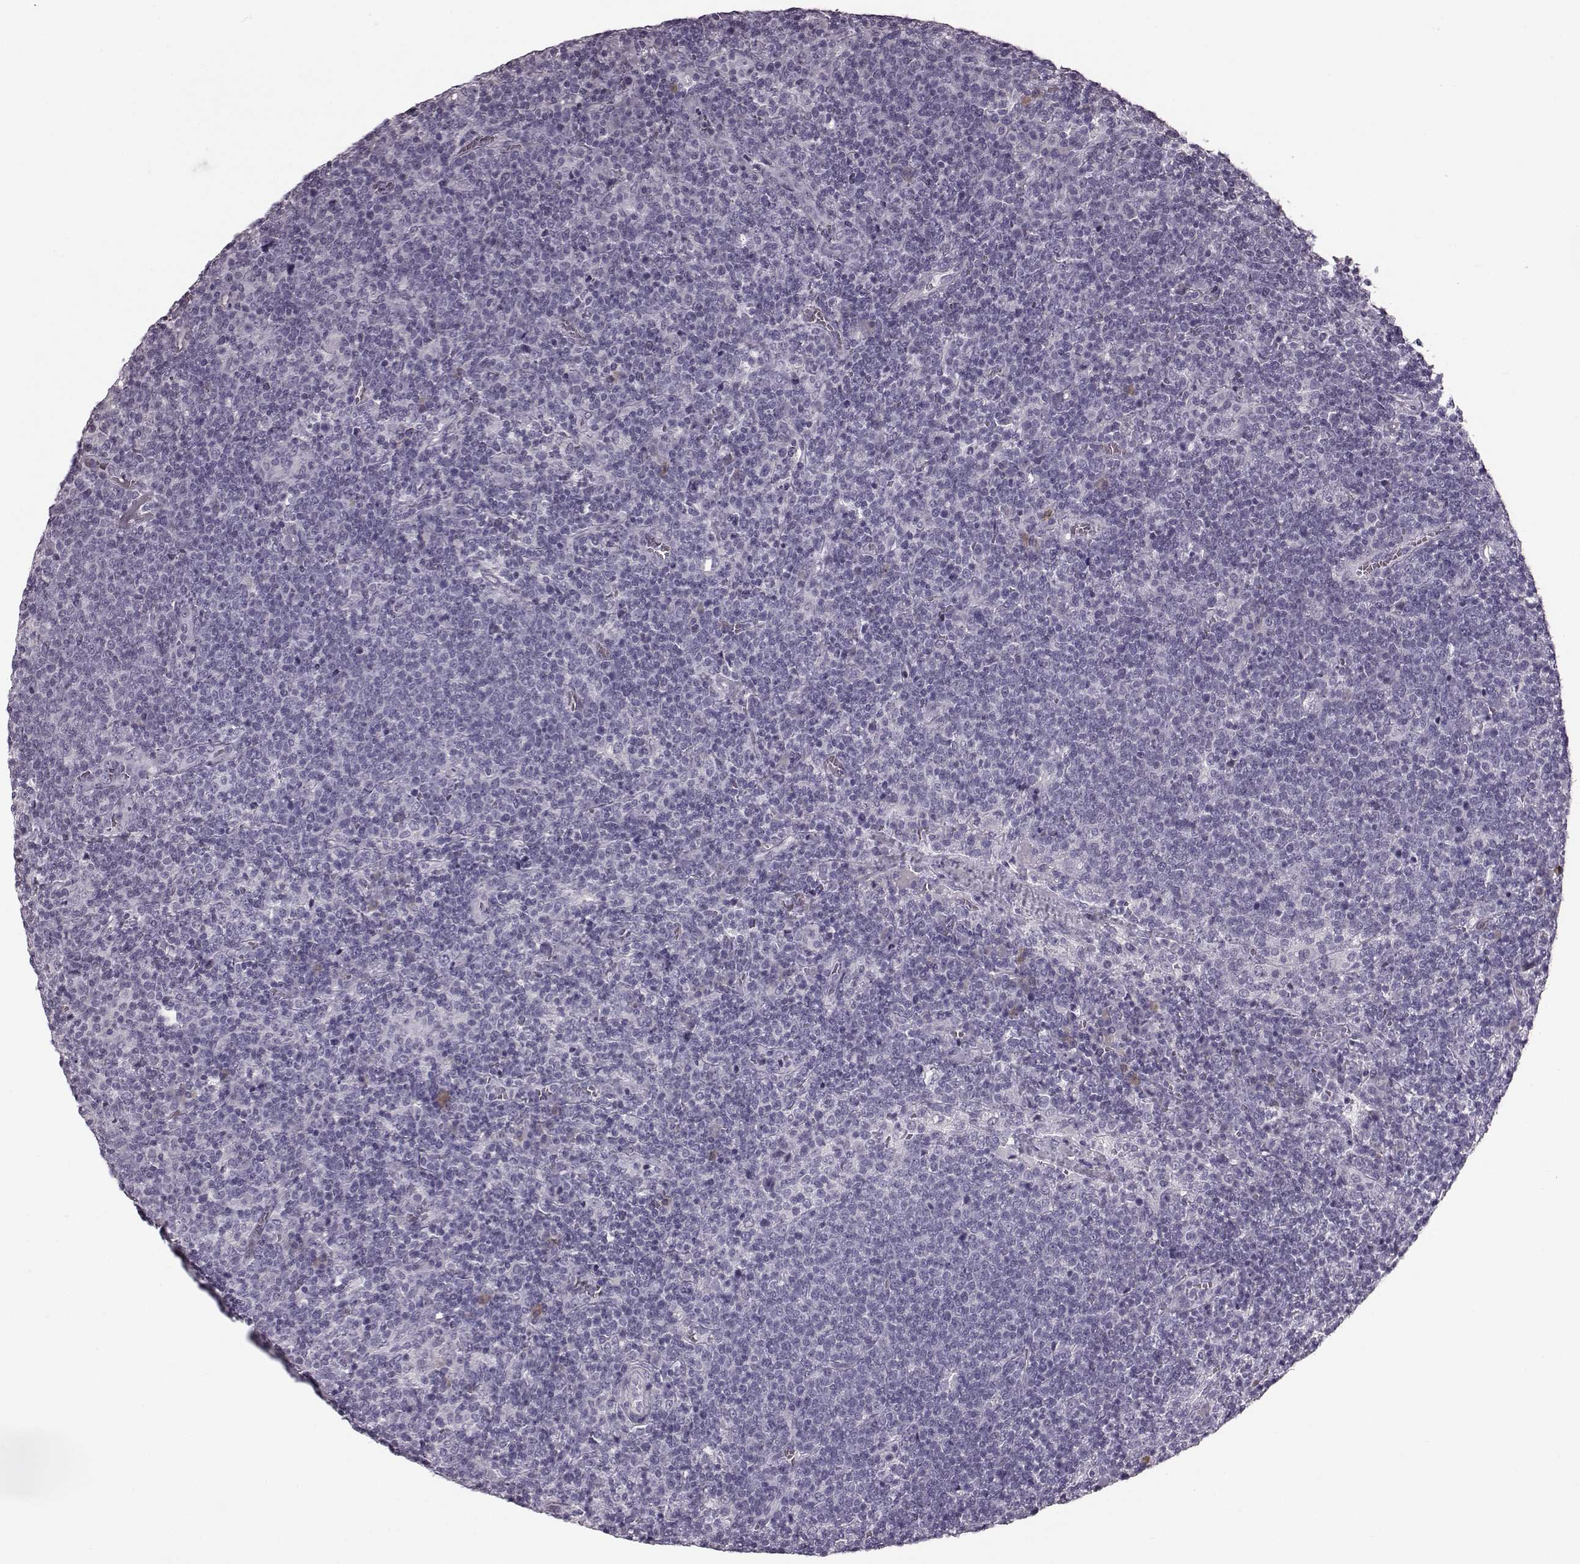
{"staining": {"intensity": "negative", "quantity": "none", "location": "none"}, "tissue": "lymphoma", "cell_type": "Tumor cells", "image_type": "cancer", "snomed": [{"axis": "morphology", "description": "Malignant lymphoma, non-Hodgkin's type, High grade"}, {"axis": "topography", "description": "Lymph node"}], "caption": "Protein analysis of malignant lymphoma, non-Hodgkin's type (high-grade) displays no significant staining in tumor cells.", "gene": "JSRP1", "patient": {"sex": "male", "age": 61}}